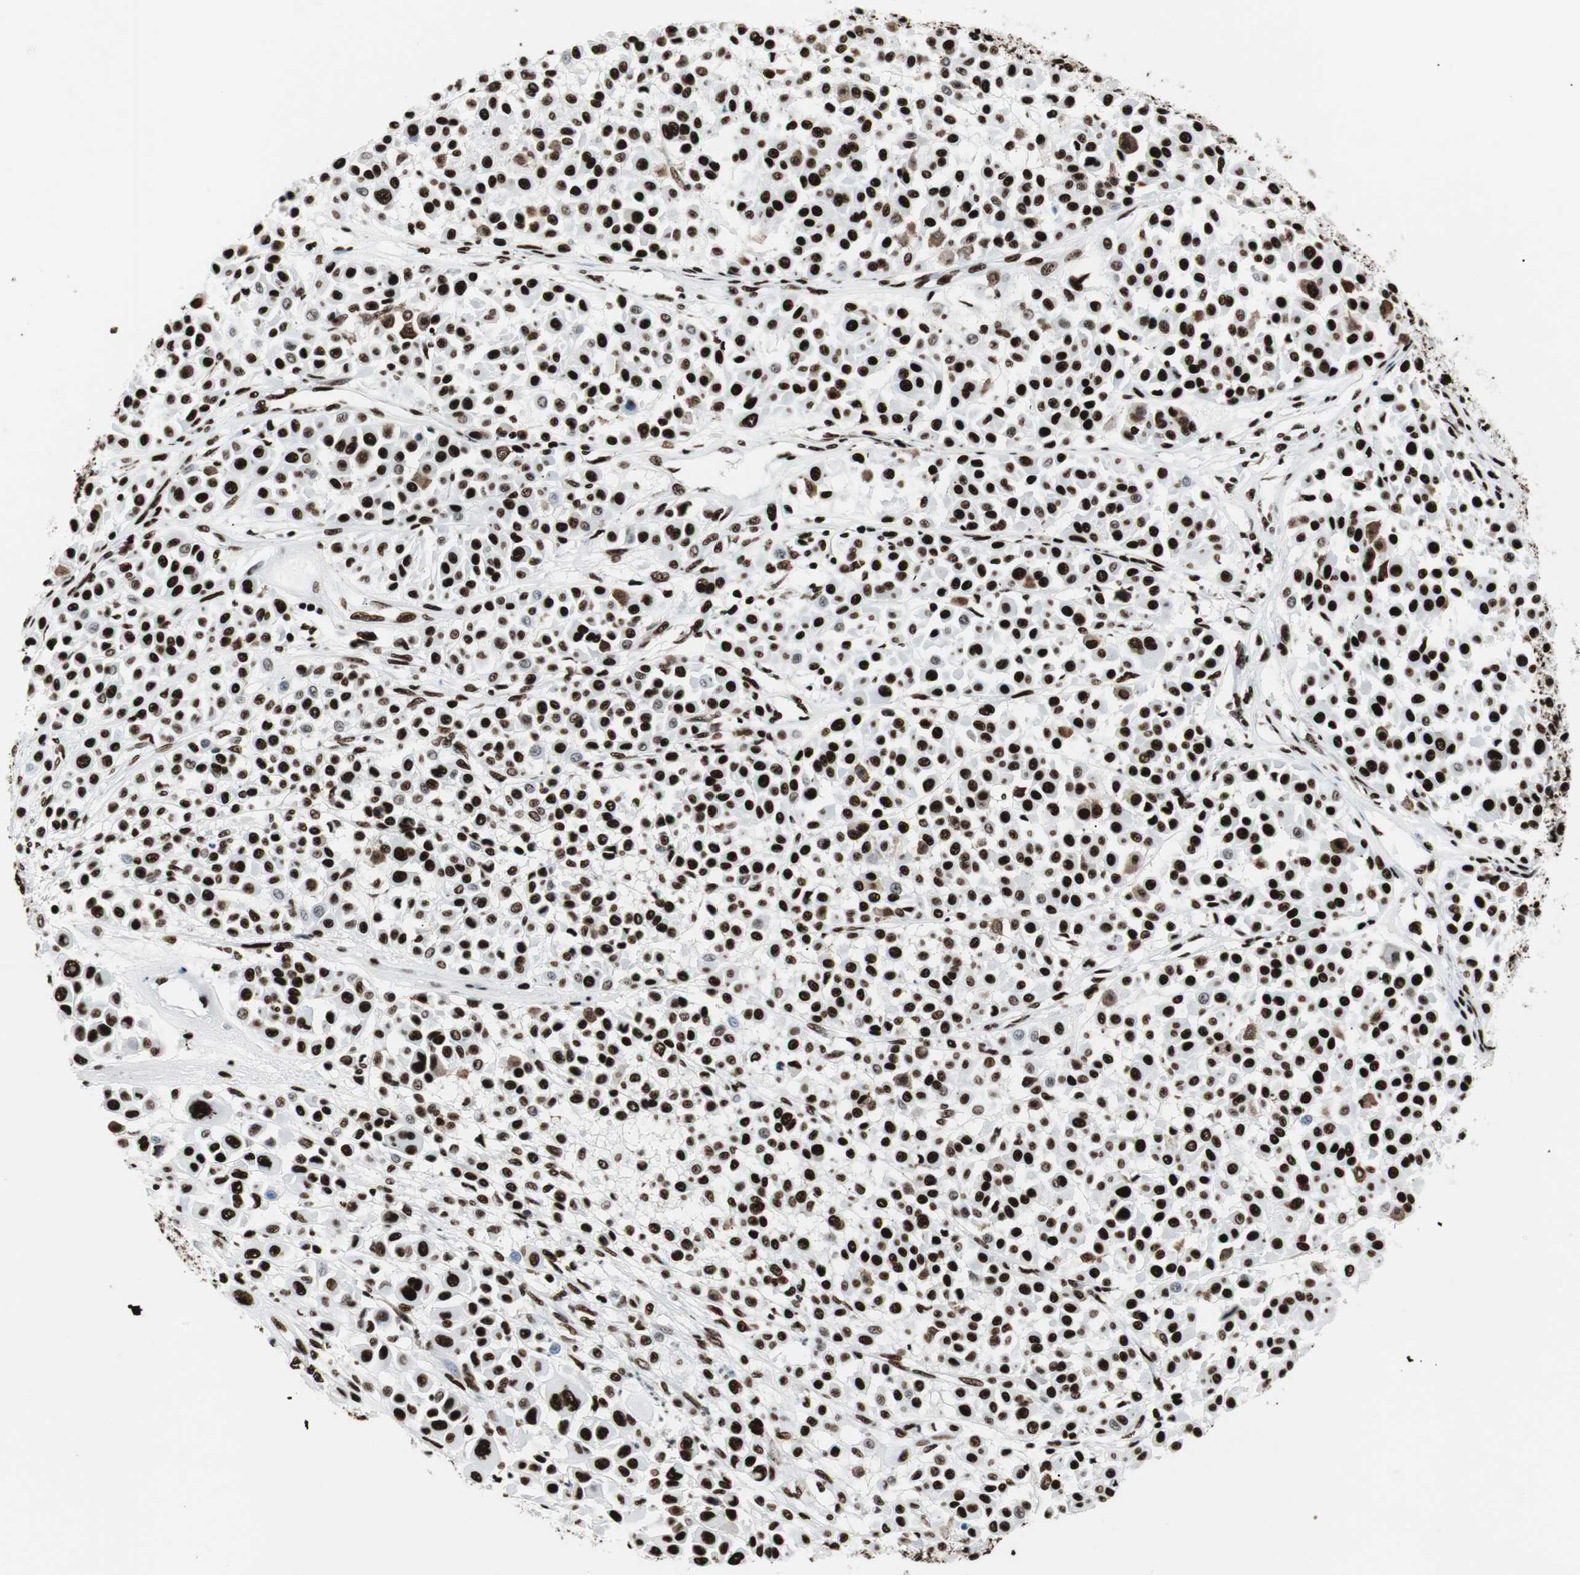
{"staining": {"intensity": "strong", "quantity": ">75%", "location": "nuclear"}, "tissue": "melanoma", "cell_type": "Tumor cells", "image_type": "cancer", "snomed": [{"axis": "morphology", "description": "Malignant melanoma, Metastatic site"}, {"axis": "topography", "description": "Soft tissue"}], "caption": "A histopathology image of human melanoma stained for a protein demonstrates strong nuclear brown staining in tumor cells.", "gene": "NCL", "patient": {"sex": "male", "age": 41}}